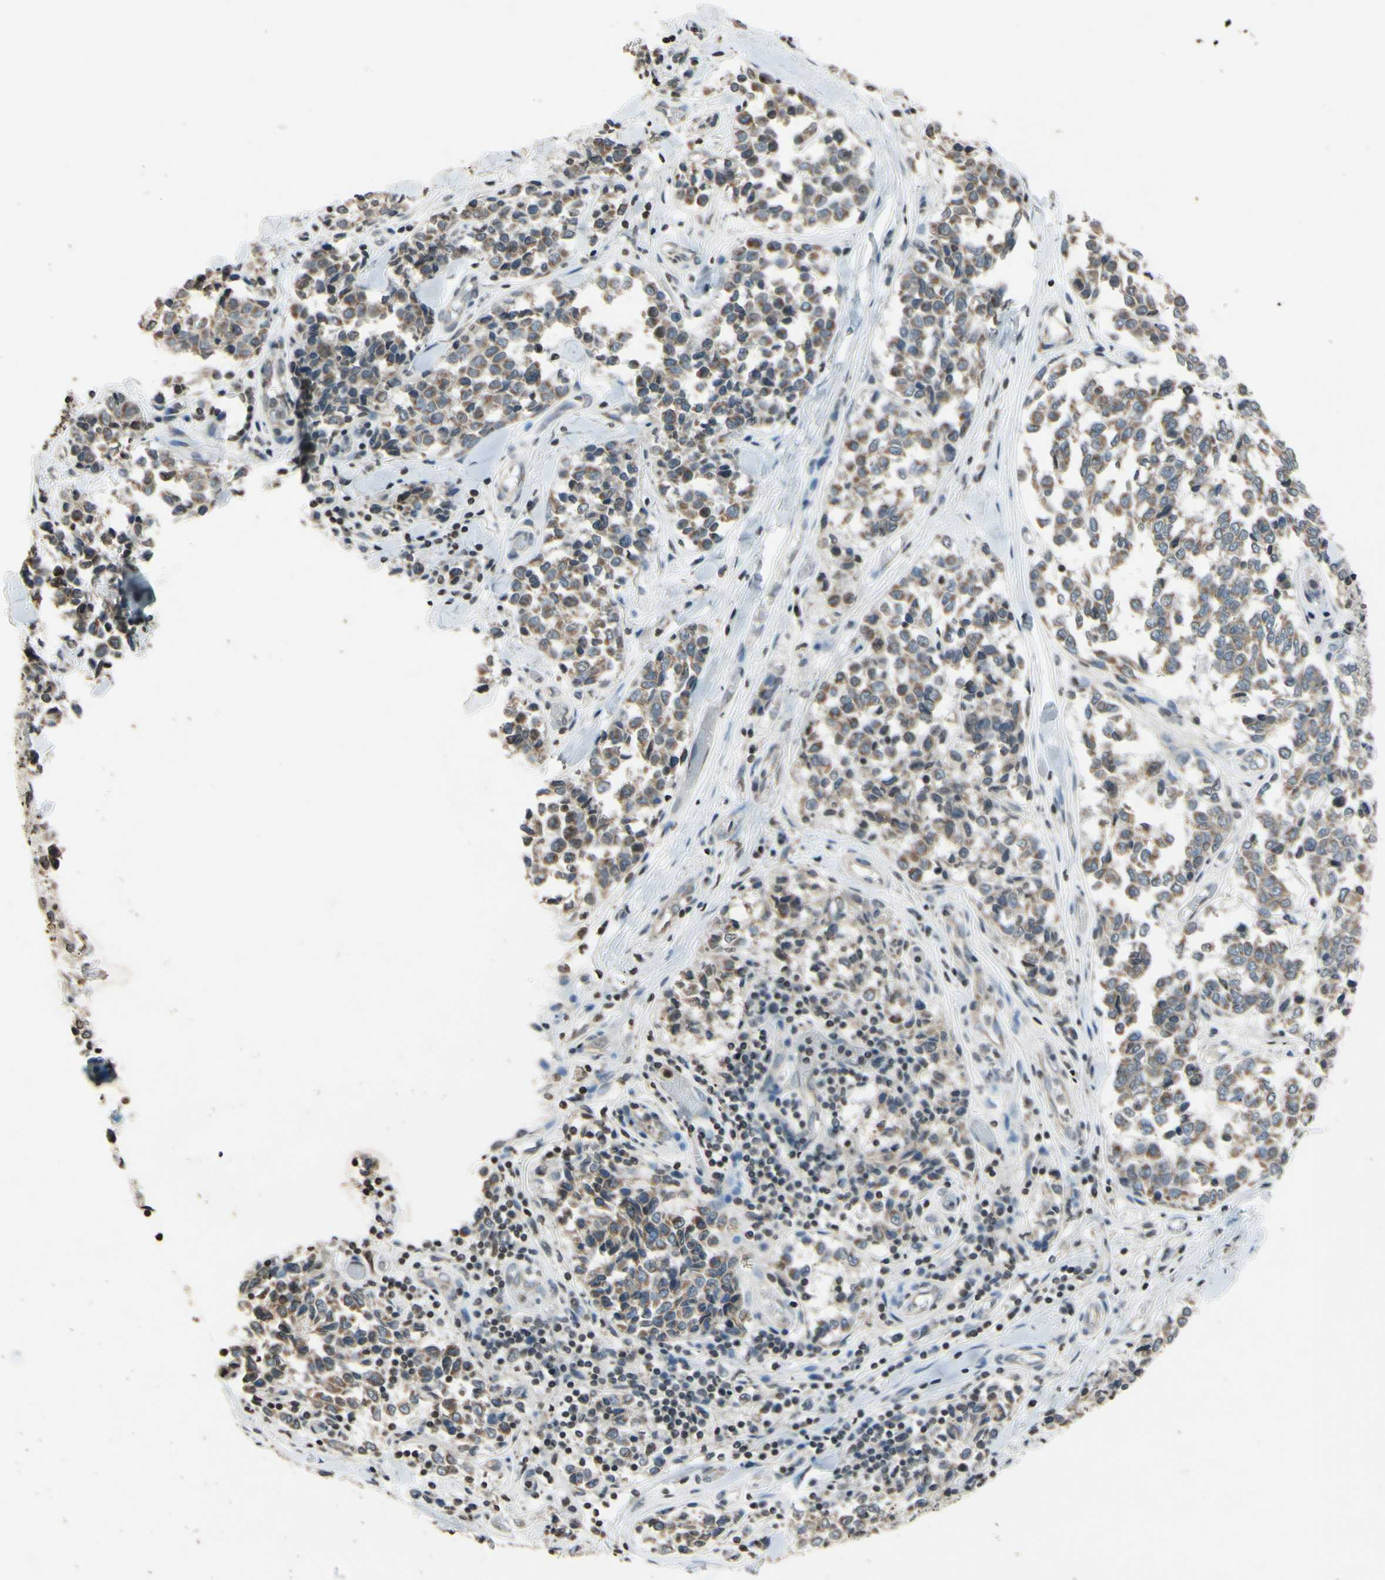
{"staining": {"intensity": "weak", "quantity": ">75%", "location": "cytoplasmic/membranous"}, "tissue": "melanoma", "cell_type": "Tumor cells", "image_type": "cancer", "snomed": [{"axis": "morphology", "description": "Malignant melanoma, NOS"}, {"axis": "topography", "description": "Skin"}], "caption": "Human malignant melanoma stained for a protein (brown) demonstrates weak cytoplasmic/membranous positive expression in approximately >75% of tumor cells.", "gene": "CLDN11", "patient": {"sex": "female", "age": 64}}